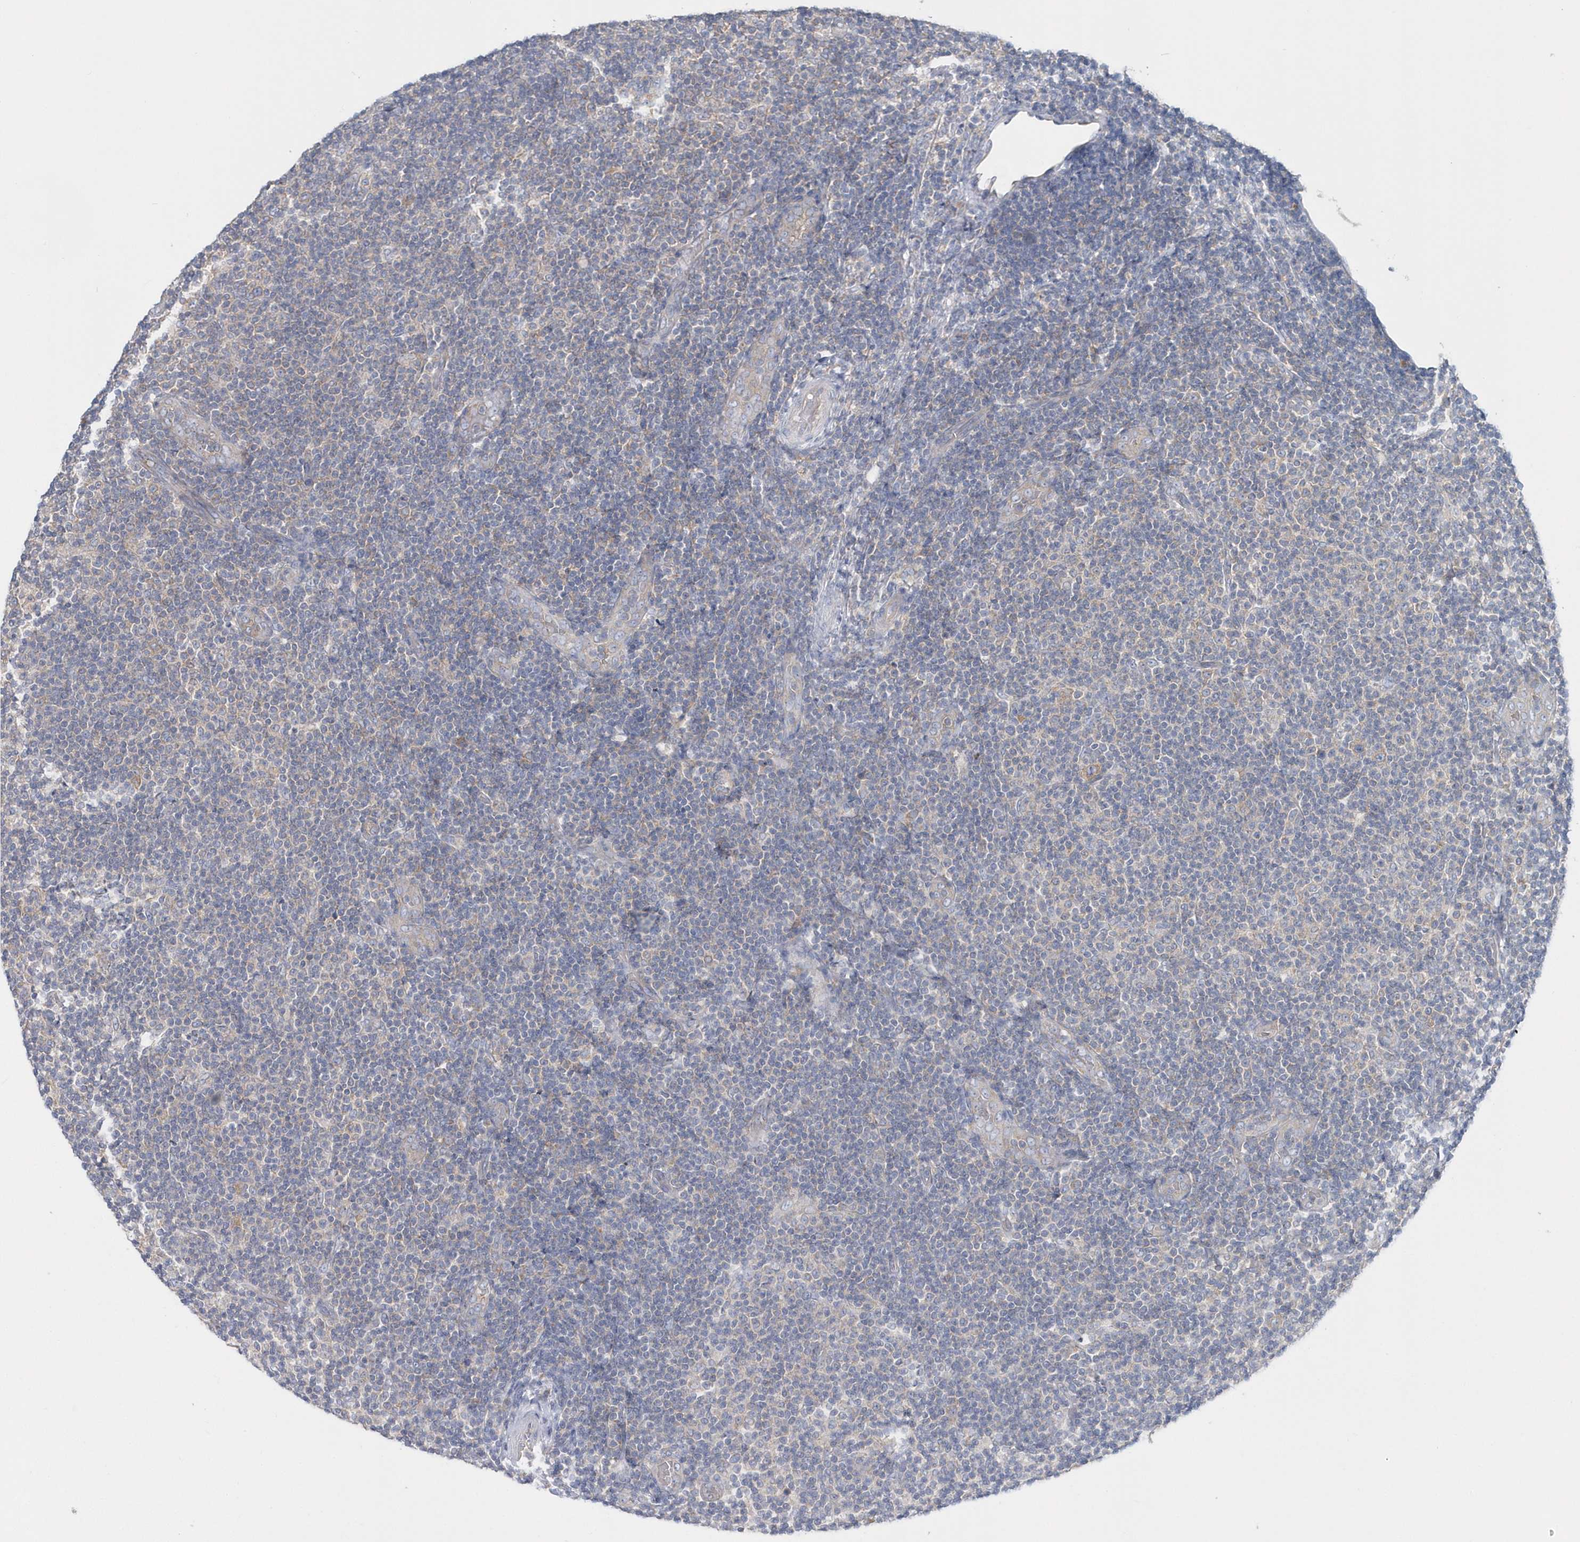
{"staining": {"intensity": "negative", "quantity": "none", "location": "none"}, "tissue": "lymphoma", "cell_type": "Tumor cells", "image_type": "cancer", "snomed": [{"axis": "morphology", "description": "Malignant lymphoma, non-Hodgkin's type, Low grade"}, {"axis": "topography", "description": "Lymph node"}], "caption": "Tumor cells show no significant protein positivity in lymphoma.", "gene": "EIF3C", "patient": {"sex": "male", "age": 83}}